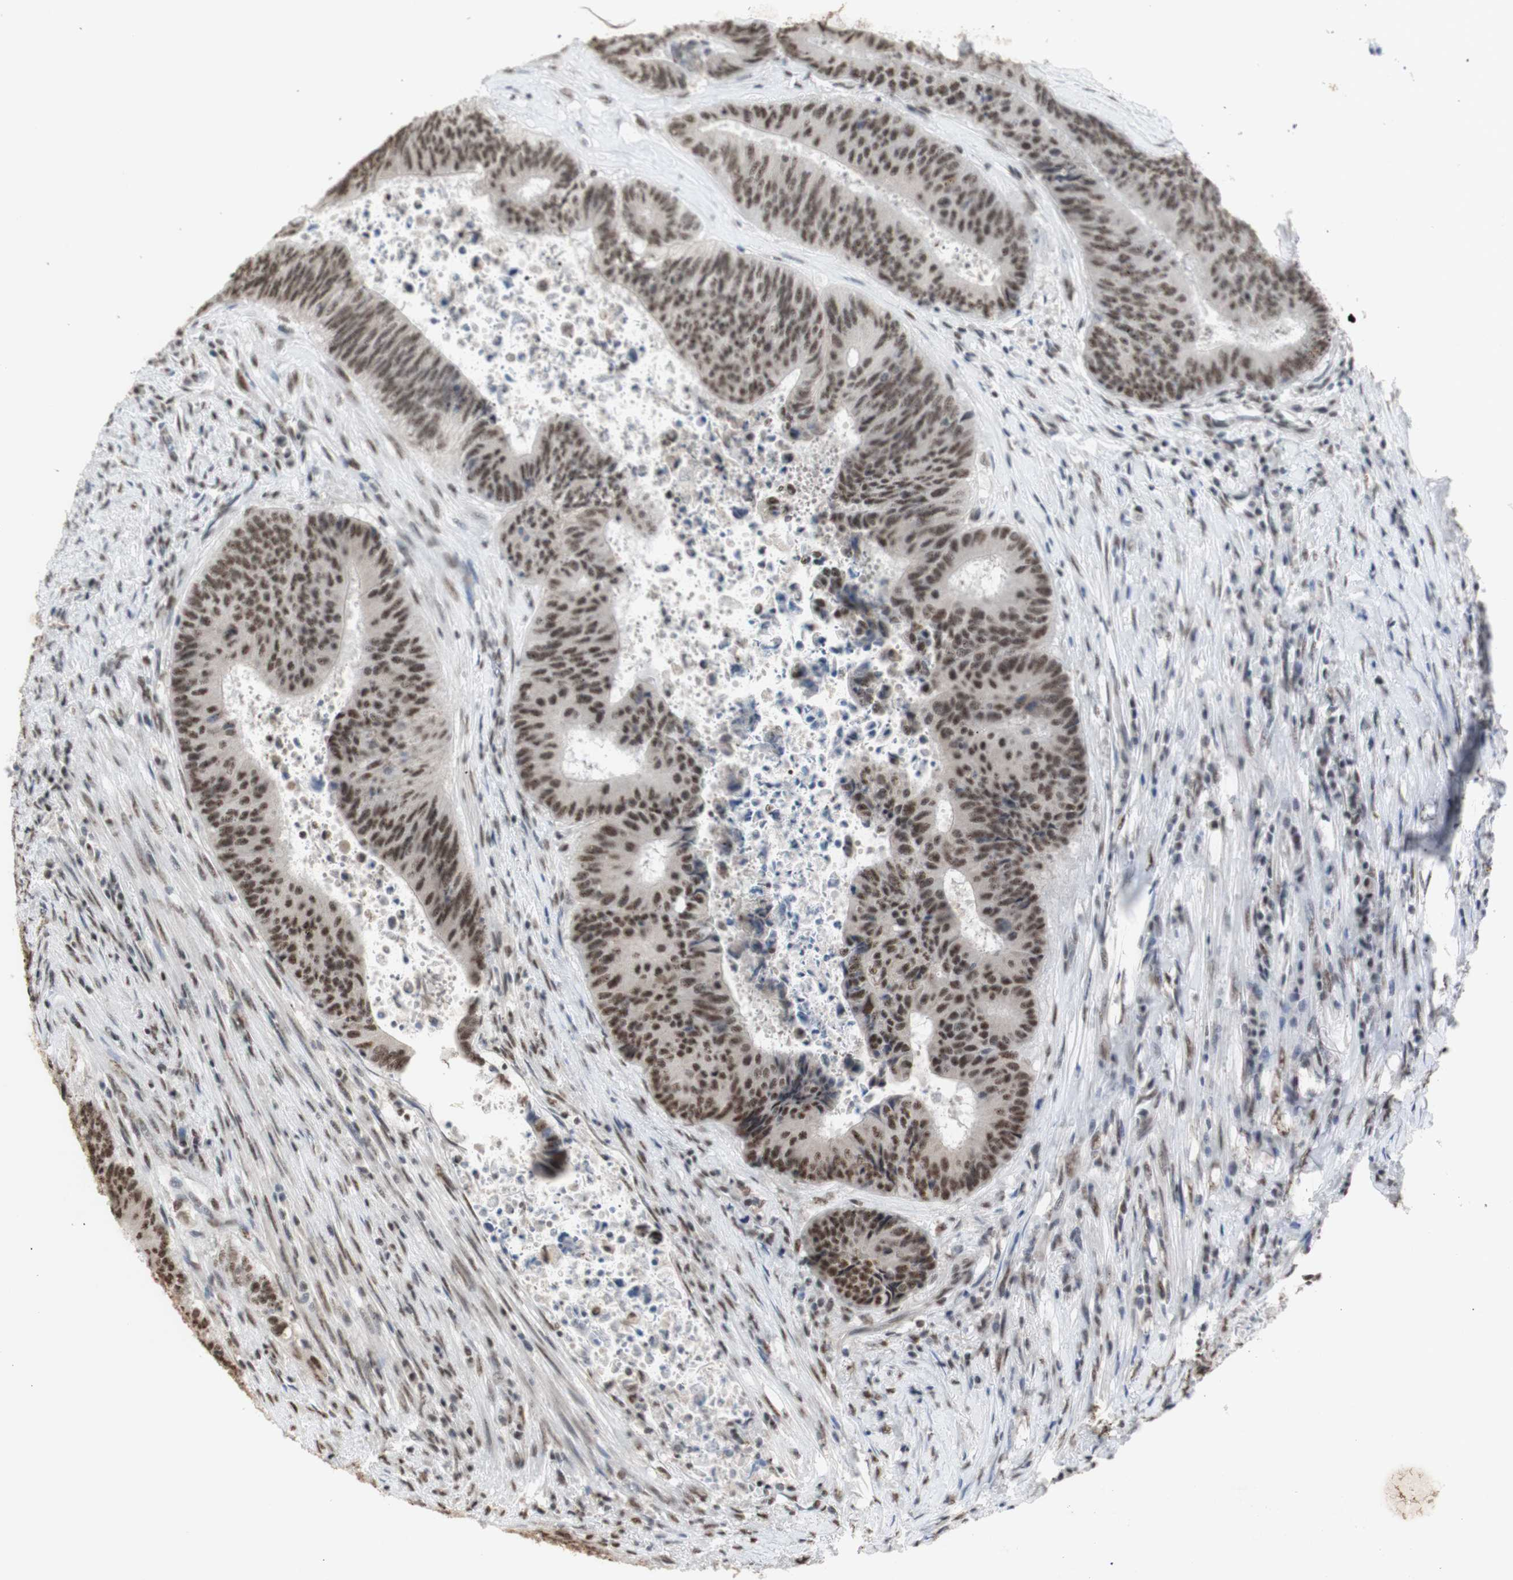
{"staining": {"intensity": "moderate", "quantity": ">75%", "location": "nuclear"}, "tissue": "colorectal cancer", "cell_type": "Tumor cells", "image_type": "cancer", "snomed": [{"axis": "morphology", "description": "Adenocarcinoma, NOS"}, {"axis": "topography", "description": "Rectum"}], "caption": "Colorectal adenocarcinoma stained for a protein (brown) demonstrates moderate nuclear positive expression in about >75% of tumor cells.", "gene": "SNRPB", "patient": {"sex": "male", "age": 72}}